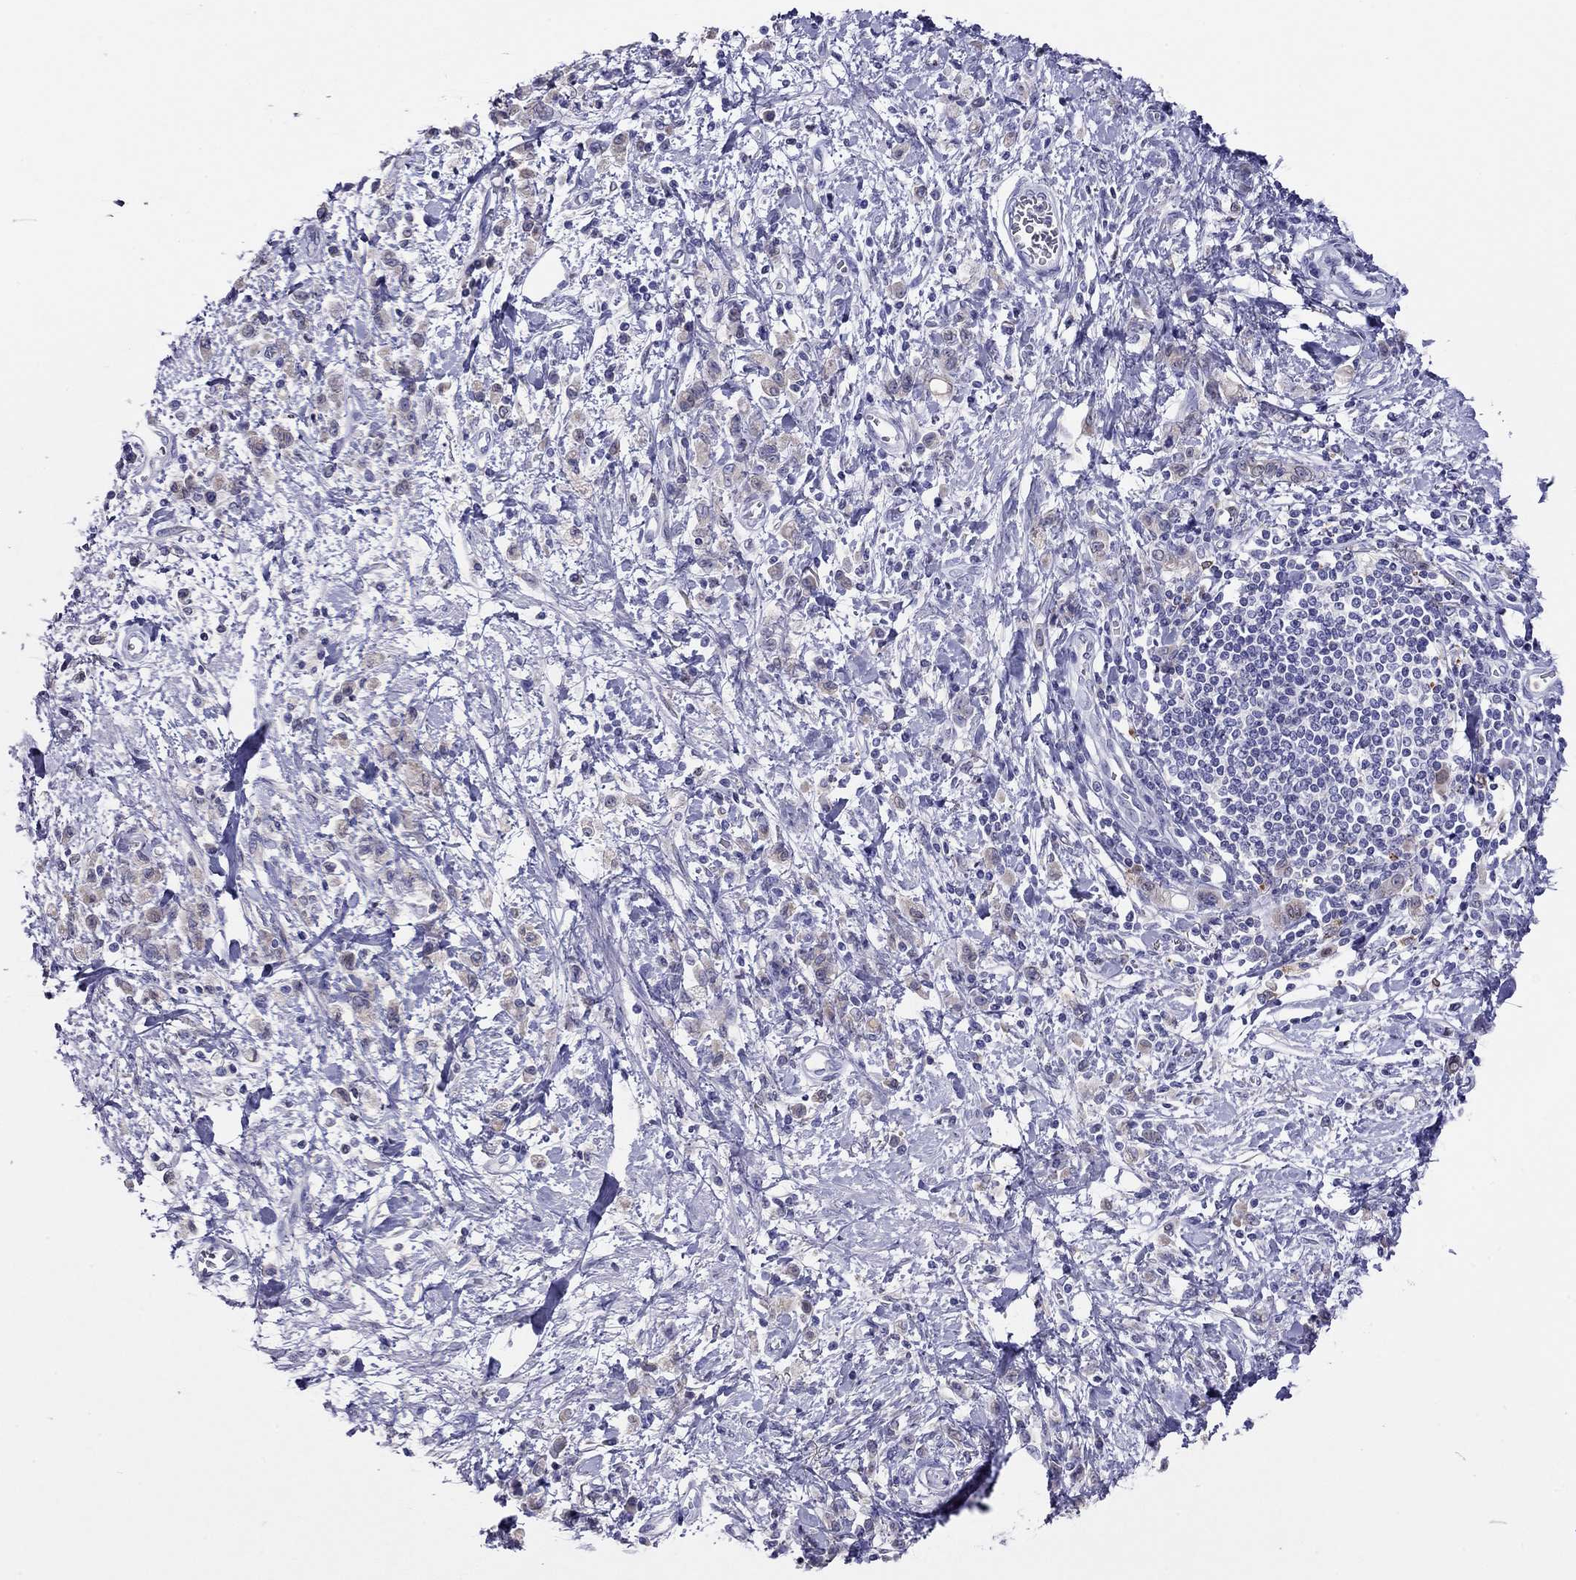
{"staining": {"intensity": "weak", "quantity": "<25%", "location": "cytoplasmic/membranous"}, "tissue": "stomach cancer", "cell_type": "Tumor cells", "image_type": "cancer", "snomed": [{"axis": "morphology", "description": "Adenocarcinoma, NOS"}, {"axis": "topography", "description": "Stomach"}], "caption": "This is an immunohistochemistry (IHC) image of stomach cancer. There is no expression in tumor cells.", "gene": "SLC46A2", "patient": {"sex": "male", "age": 77}}